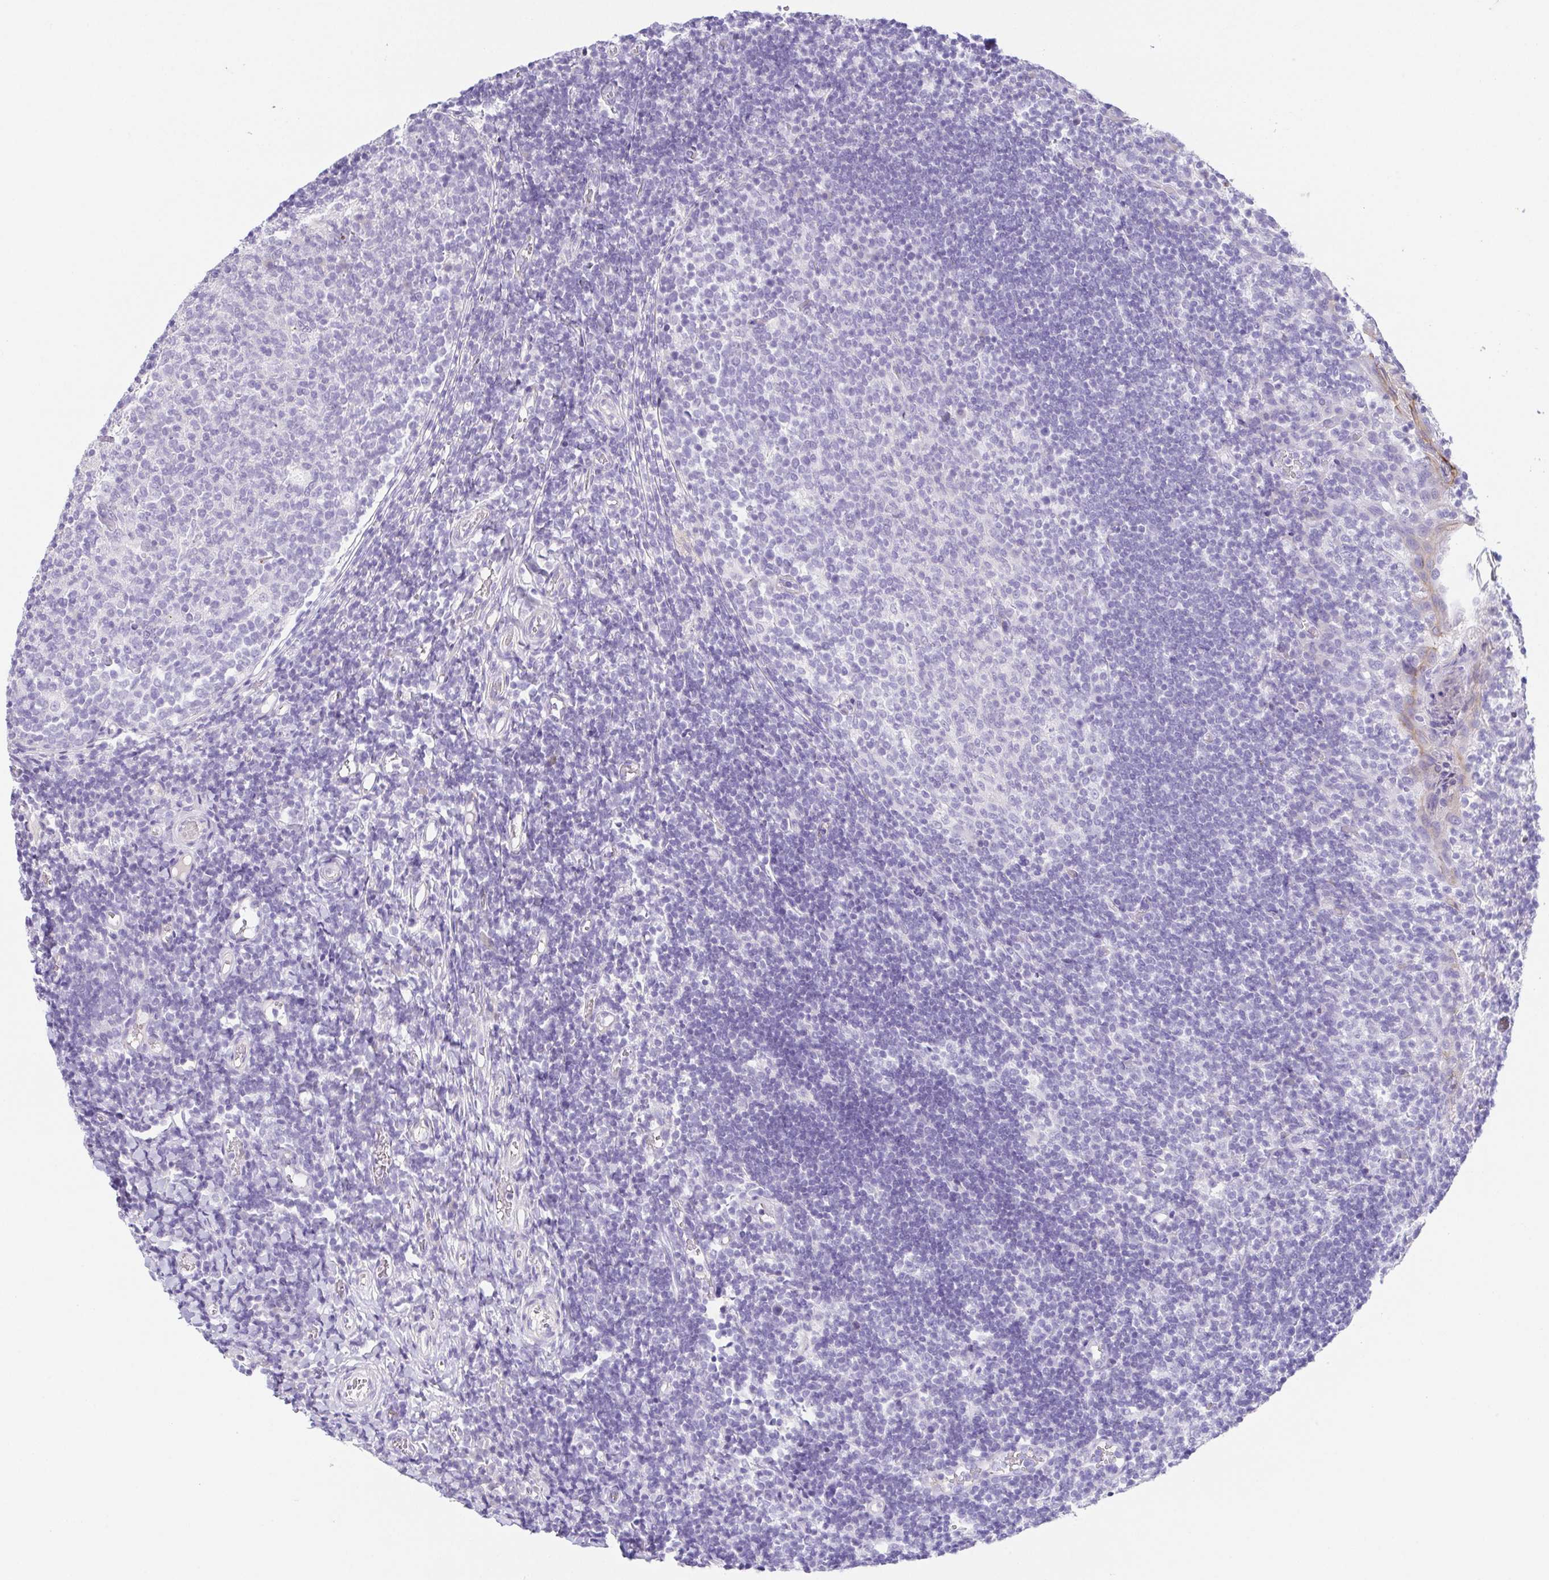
{"staining": {"intensity": "negative", "quantity": "none", "location": "none"}, "tissue": "tonsil", "cell_type": "Germinal center cells", "image_type": "normal", "snomed": [{"axis": "morphology", "description": "Normal tissue, NOS"}, {"axis": "topography", "description": "Tonsil"}], "caption": "Protein analysis of benign tonsil shows no significant expression in germinal center cells. (Immunohistochemistry, brightfield microscopy, high magnification).", "gene": "HAPLN2", "patient": {"sex": "female", "age": 10}}